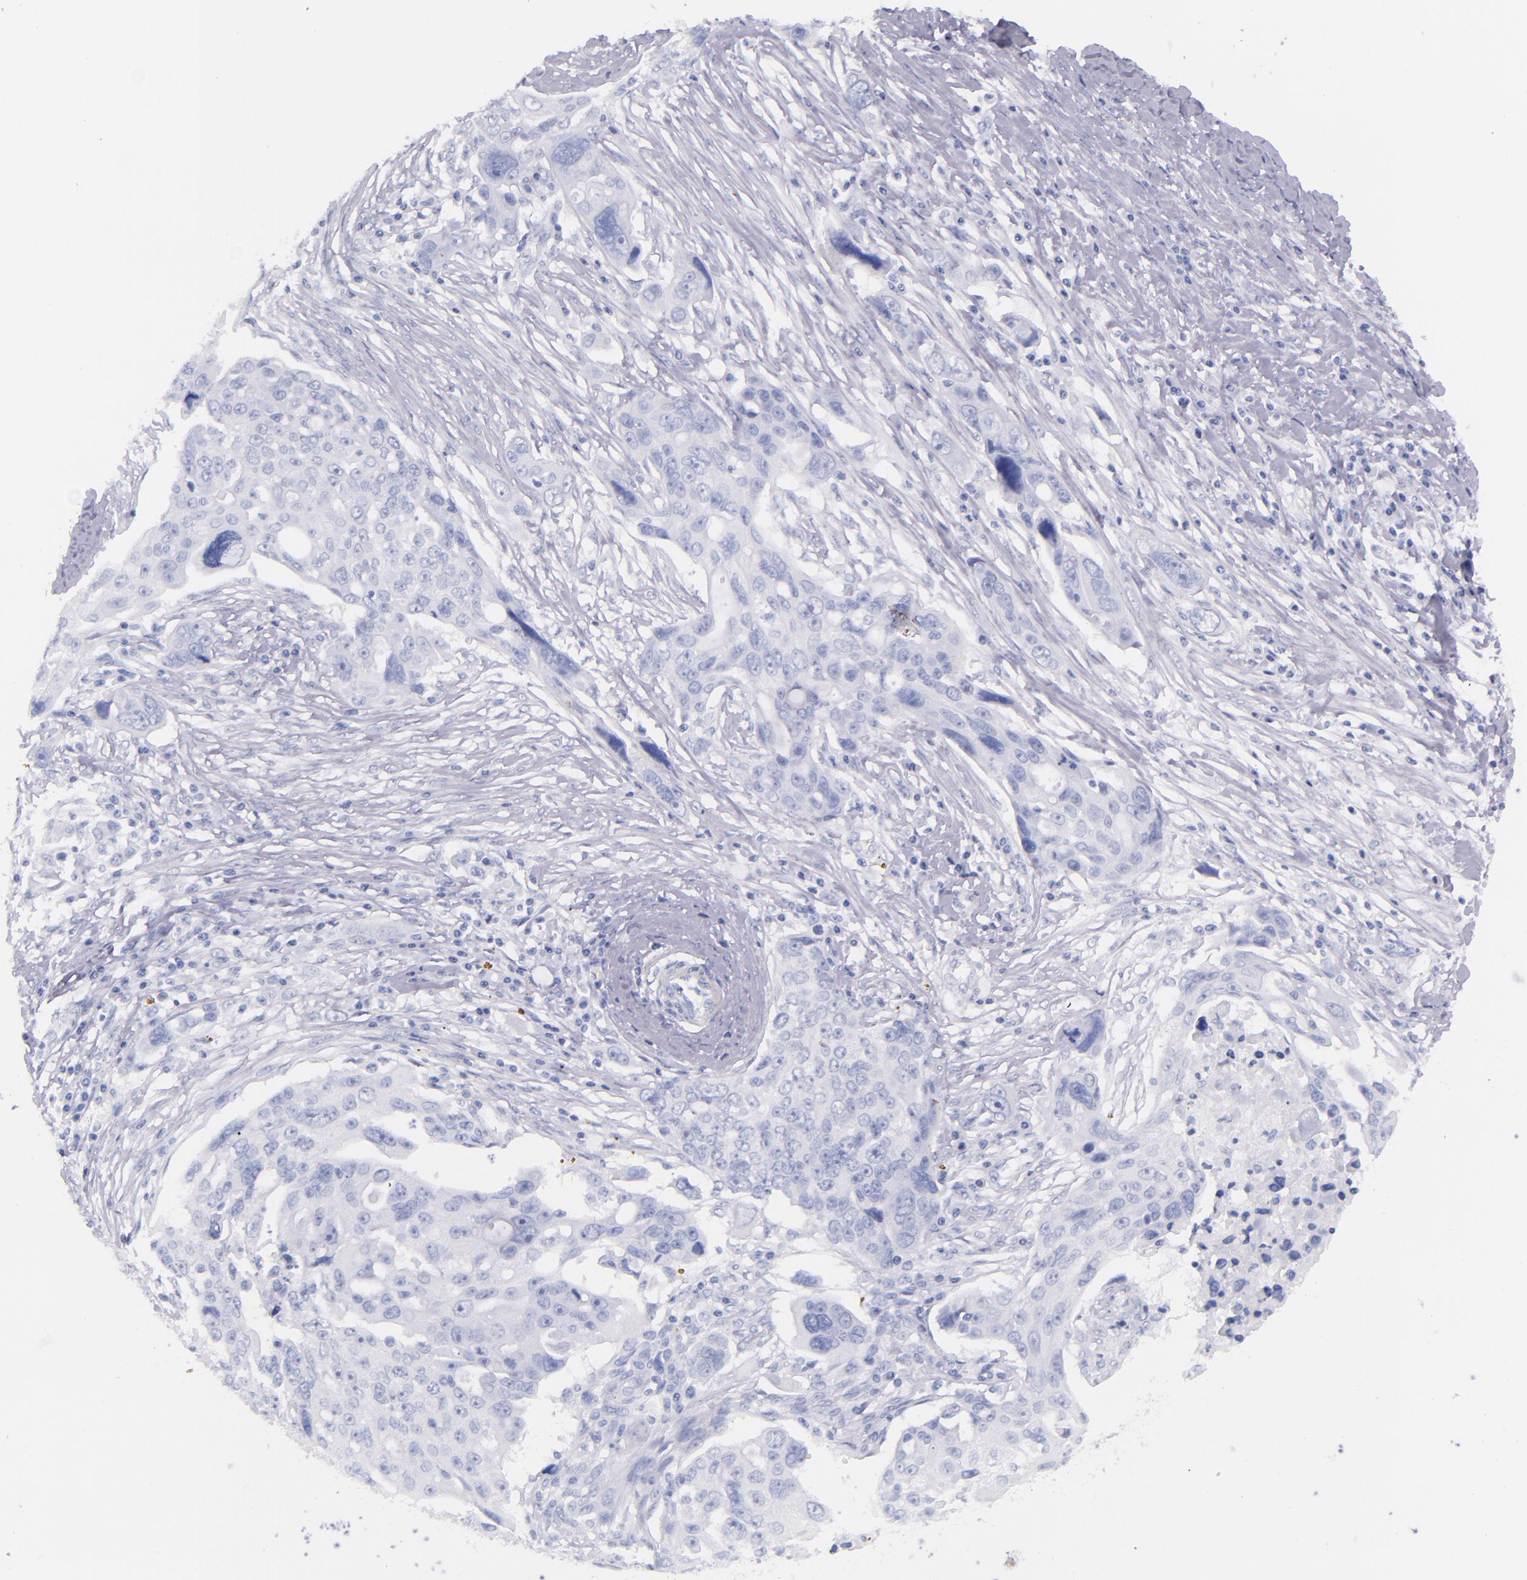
{"staining": {"intensity": "negative", "quantity": "none", "location": "none"}, "tissue": "ovarian cancer", "cell_type": "Tumor cells", "image_type": "cancer", "snomed": [{"axis": "morphology", "description": "Carcinoma, endometroid"}, {"axis": "topography", "description": "Ovary"}], "caption": "The image displays no staining of tumor cells in ovarian endometroid carcinoma.", "gene": "SFTPB", "patient": {"sex": "female", "age": 75}}